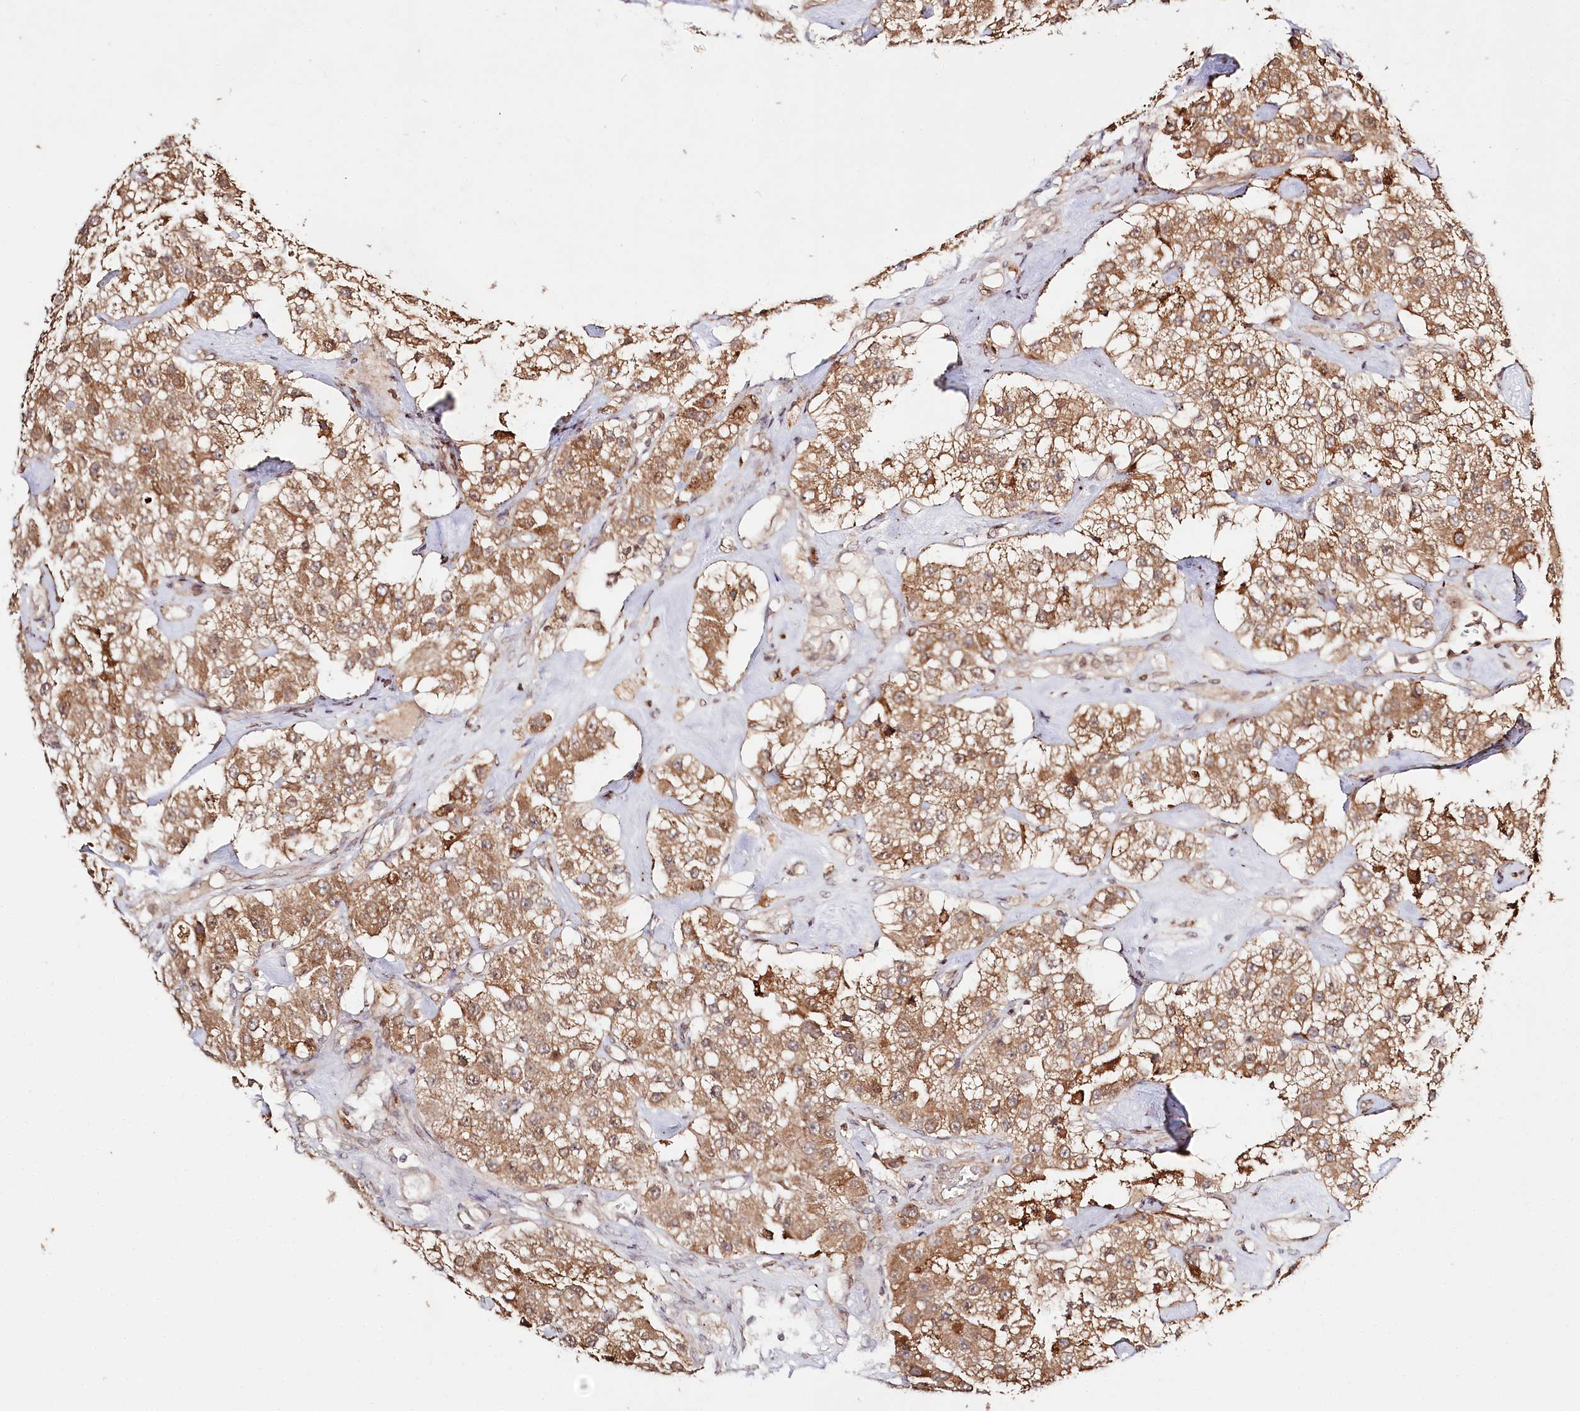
{"staining": {"intensity": "moderate", "quantity": ">75%", "location": "cytoplasmic/membranous,nuclear"}, "tissue": "carcinoid", "cell_type": "Tumor cells", "image_type": "cancer", "snomed": [{"axis": "morphology", "description": "Carcinoid, malignant, NOS"}, {"axis": "topography", "description": "Pancreas"}], "caption": "Carcinoid (malignant) tissue exhibits moderate cytoplasmic/membranous and nuclear positivity in about >75% of tumor cells", "gene": "ULK2", "patient": {"sex": "male", "age": 41}}